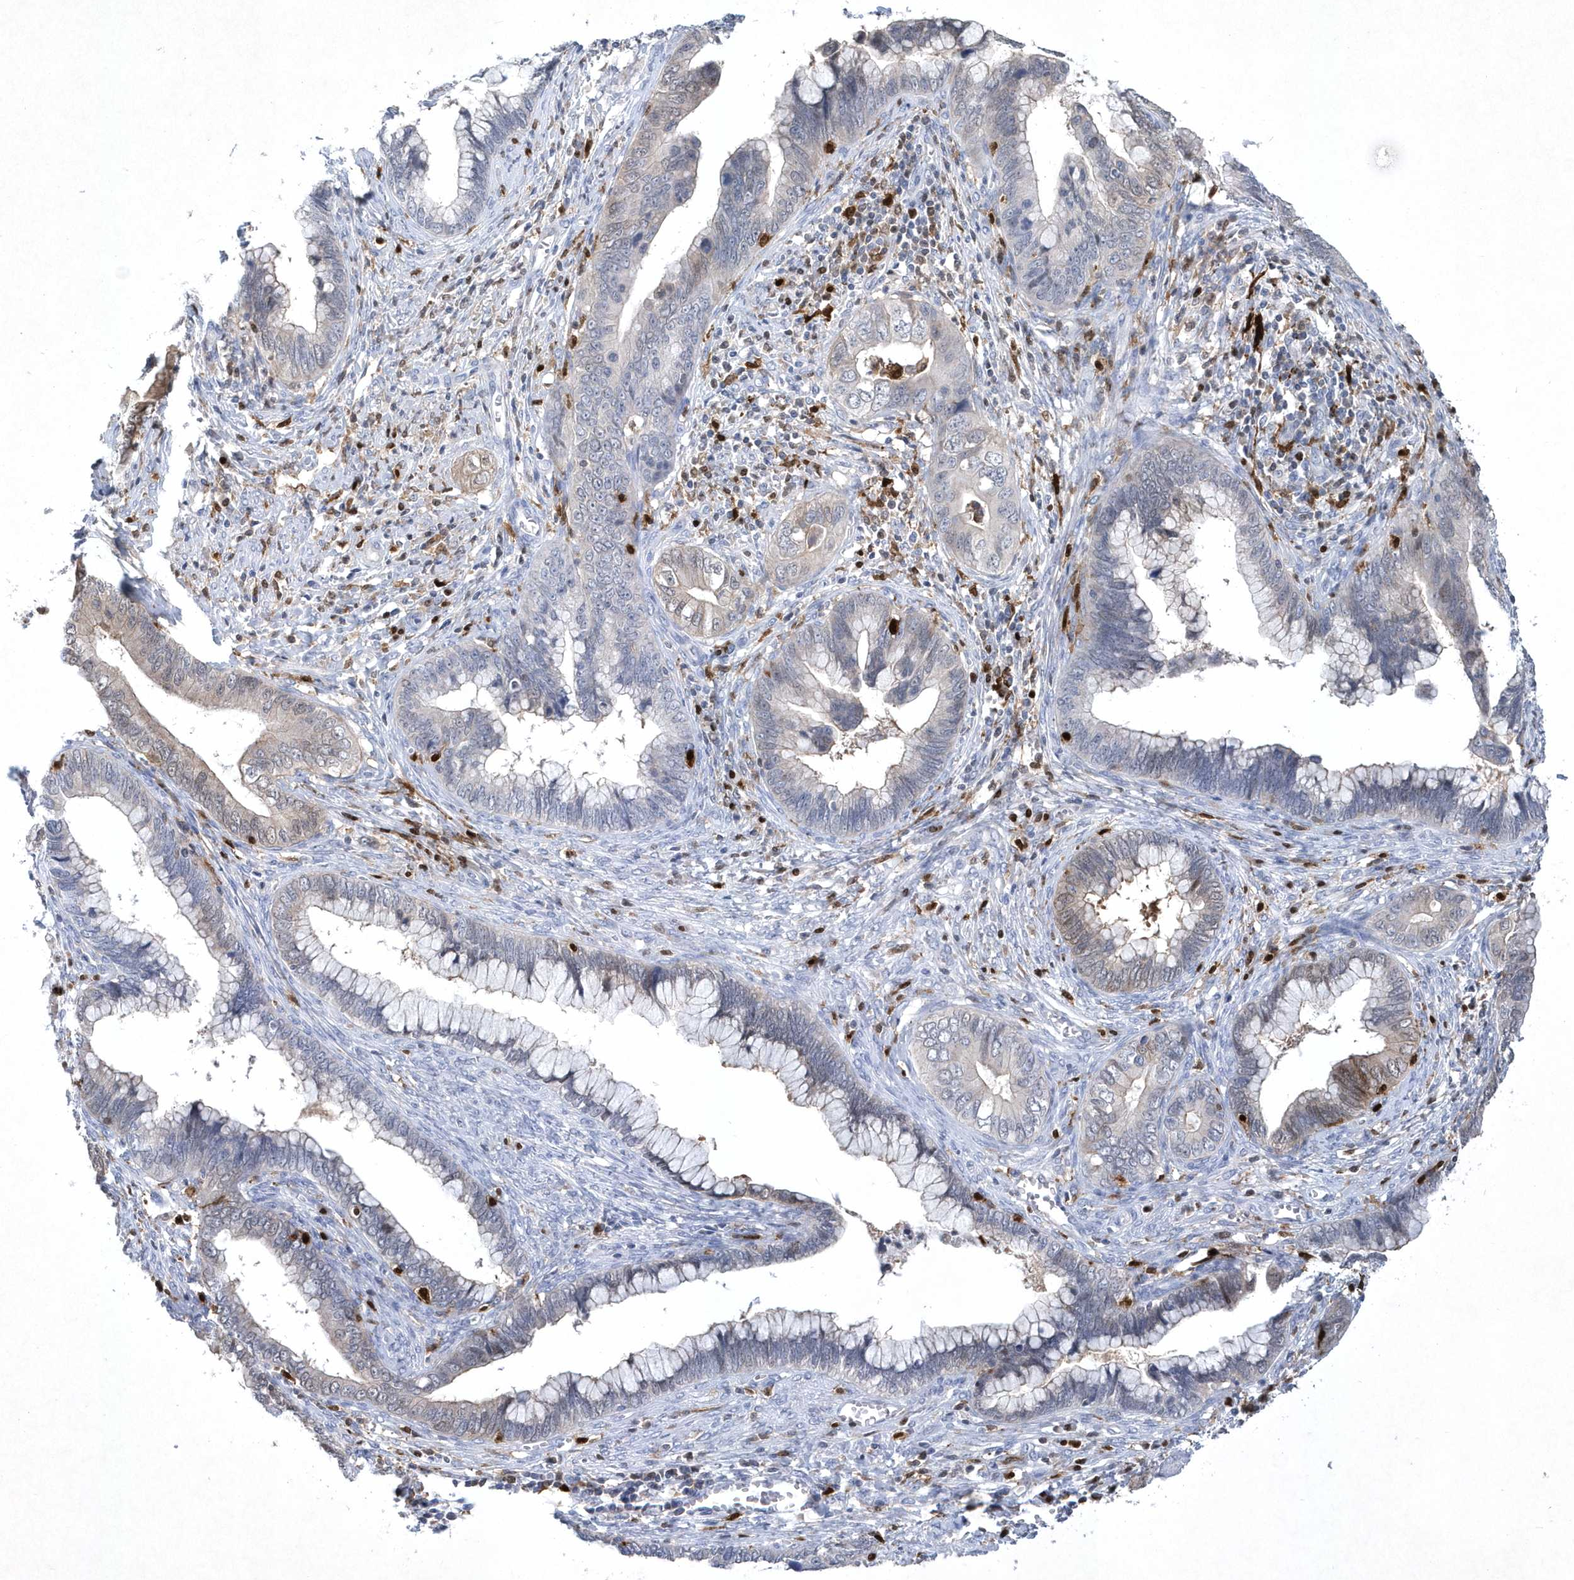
{"staining": {"intensity": "negative", "quantity": "none", "location": "none"}, "tissue": "cervical cancer", "cell_type": "Tumor cells", "image_type": "cancer", "snomed": [{"axis": "morphology", "description": "Adenocarcinoma, NOS"}, {"axis": "topography", "description": "Cervix"}], "caption": "Image shows no significant protein positivity in tumor cells of cervical cancer. (DAB immunohistochemistry visualized using brightfield microscopy, high magnification).", "gene": "BHLHA15", "patient": {"sex": "female", "age": 44}}